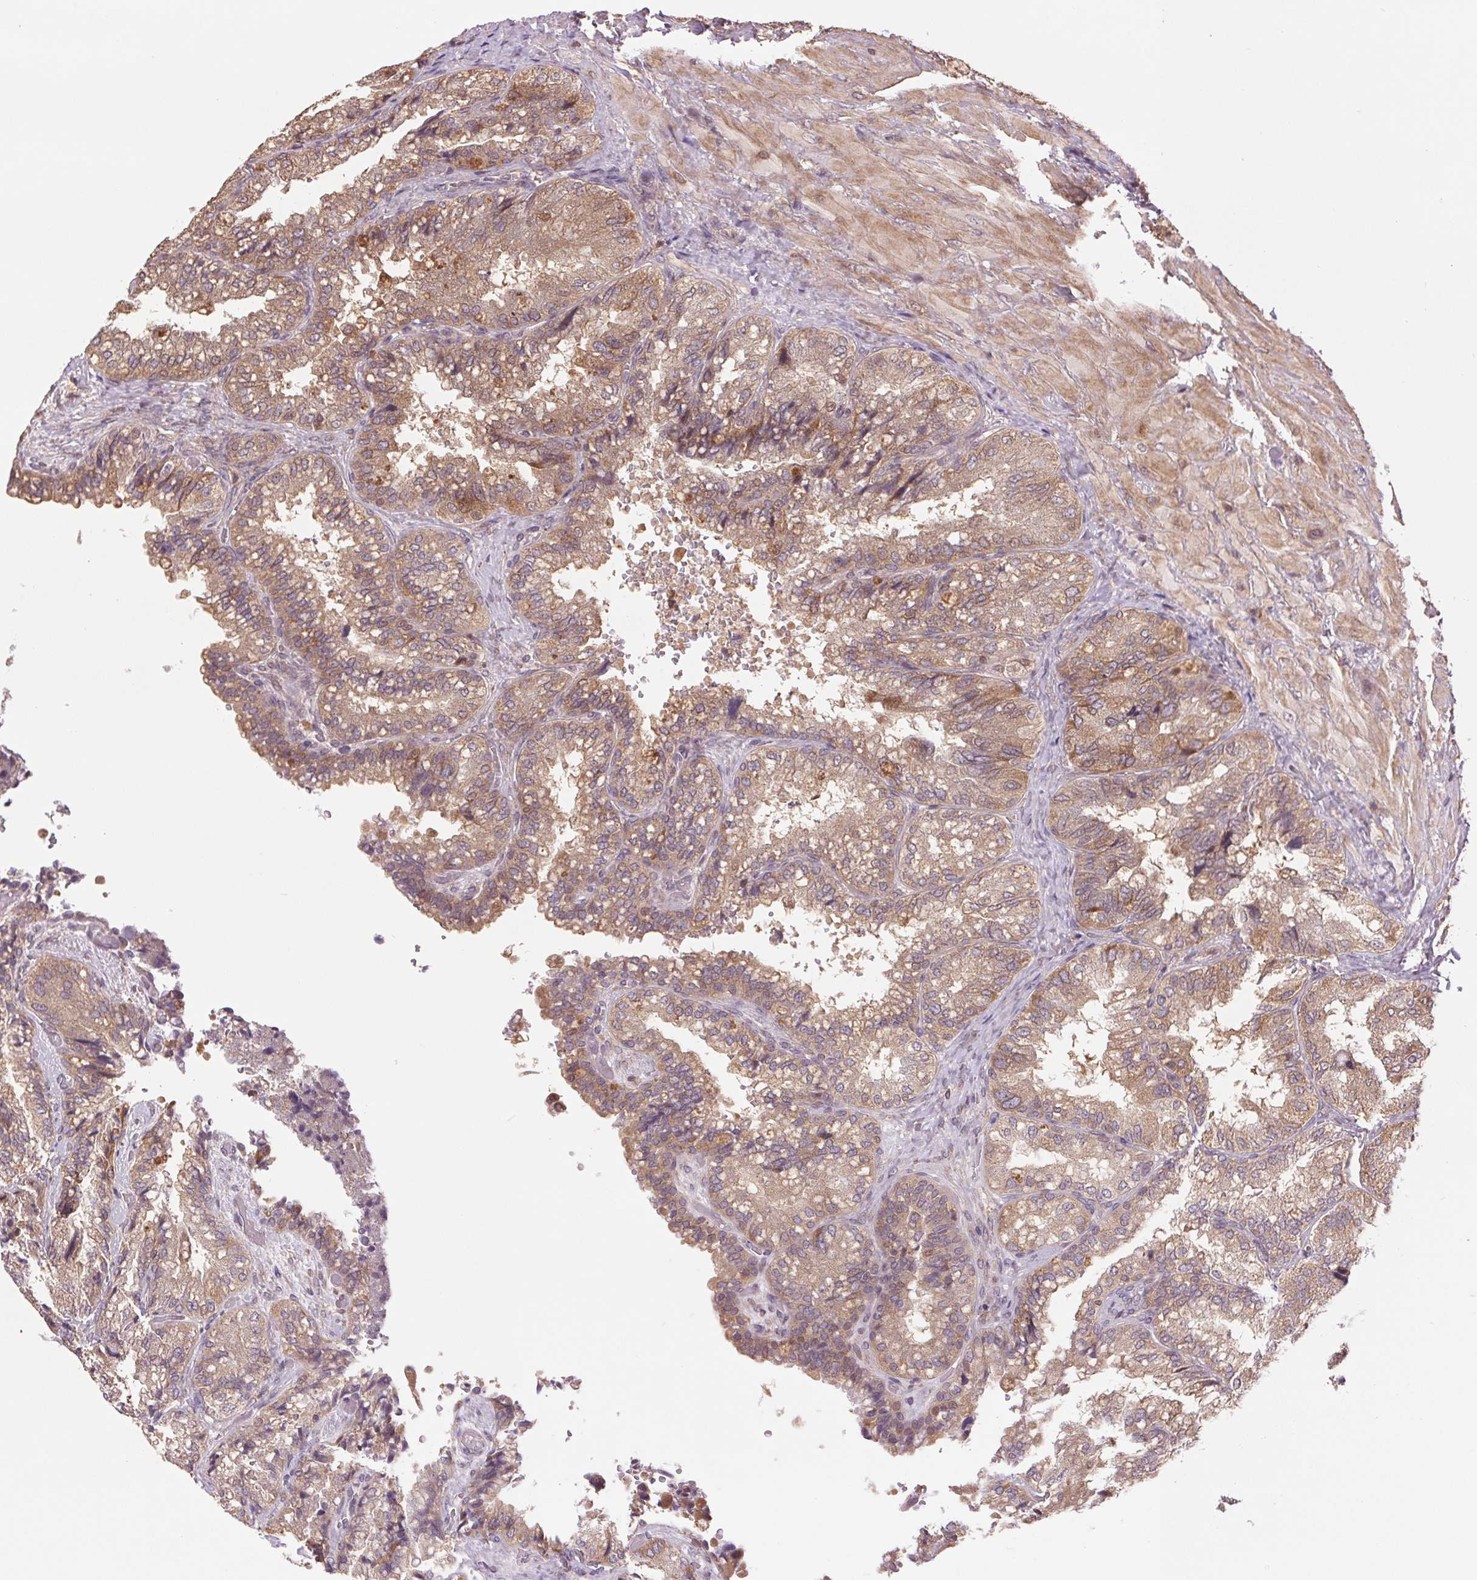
{"staining": {"intensity": "moderate", "quantity": "25%-75%", "location": "cytoplasmic/membranous"}, "tissue": "seminal vesicle", "cell_type": "Glandular cells", "image_type": "normal", "snomed": [{"axis": "morphology", "description": "Normal tissue, NOS"}, {"axis": "topography", "description": "Seminal veicle"}], "caption": "This histopathology image shows benign seminal vesicle stained with immunohistochemistry to label a protein in brown. The cytoplasmic/membranous of glandular cells show moderate positivity for the protein. Nuclei are counter-stained blue.", "gene": "BTF3L4", "patient": {"sex": "male", "age": 57}}